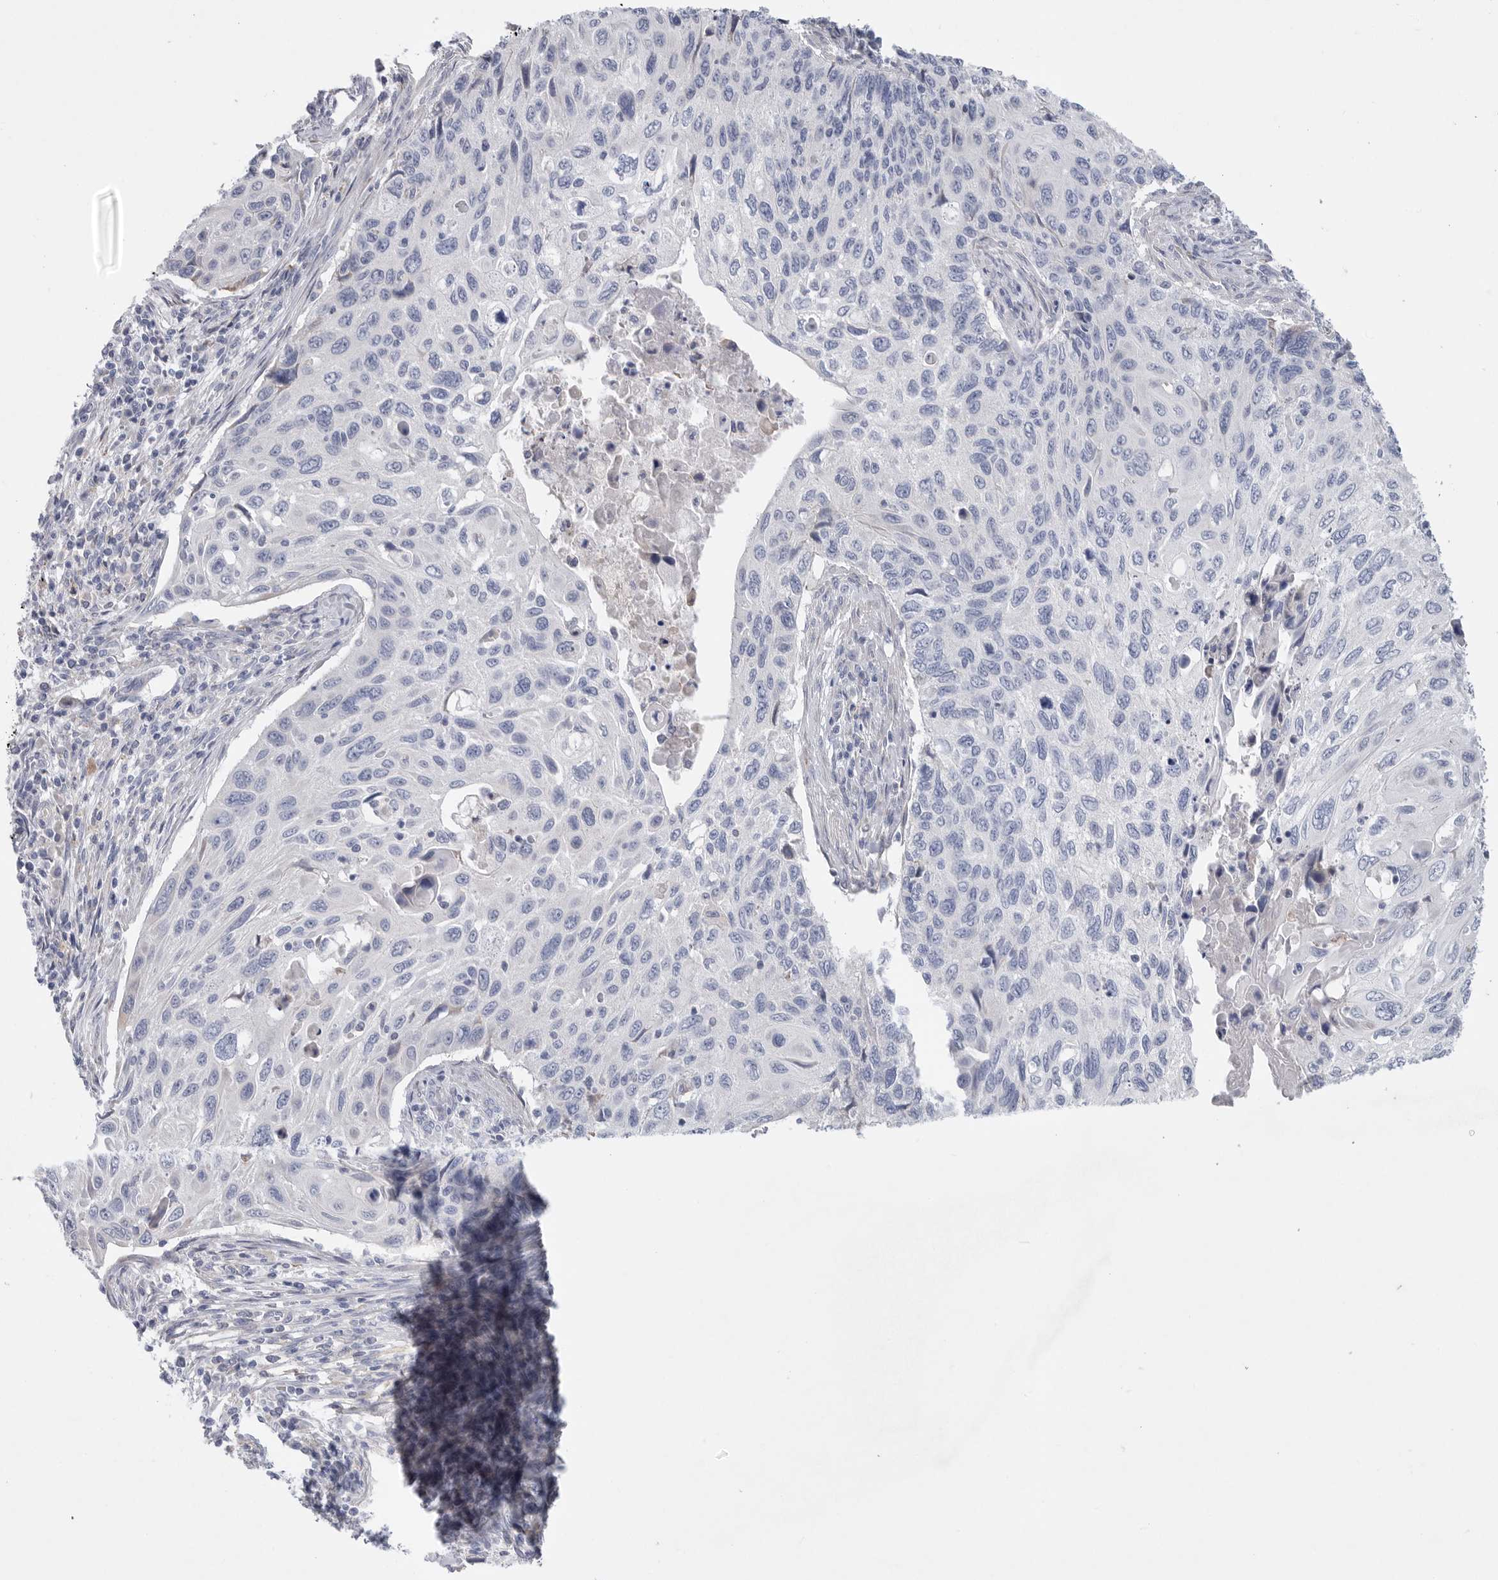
{"staining": {"intensity": "negative", "quantity": "none", "location": "none"}, "tissue": "cervical cancer", "cell_type": "Tumor cells", "image_type": "cancer", "snomed": [{"axis": "morphology", "description": "Squamous cell carcinoma, NOS"}, {"axis": "topography", "description": "Cervix"}], "caption": "IHC histopathology image of human squamous cell carcinoma (cervical) stained for a protein (brown), which demonstrates no positivity in tumor cells.", "gene": "CAMK2B", "patient": {"sex": "female", "age": 70}}